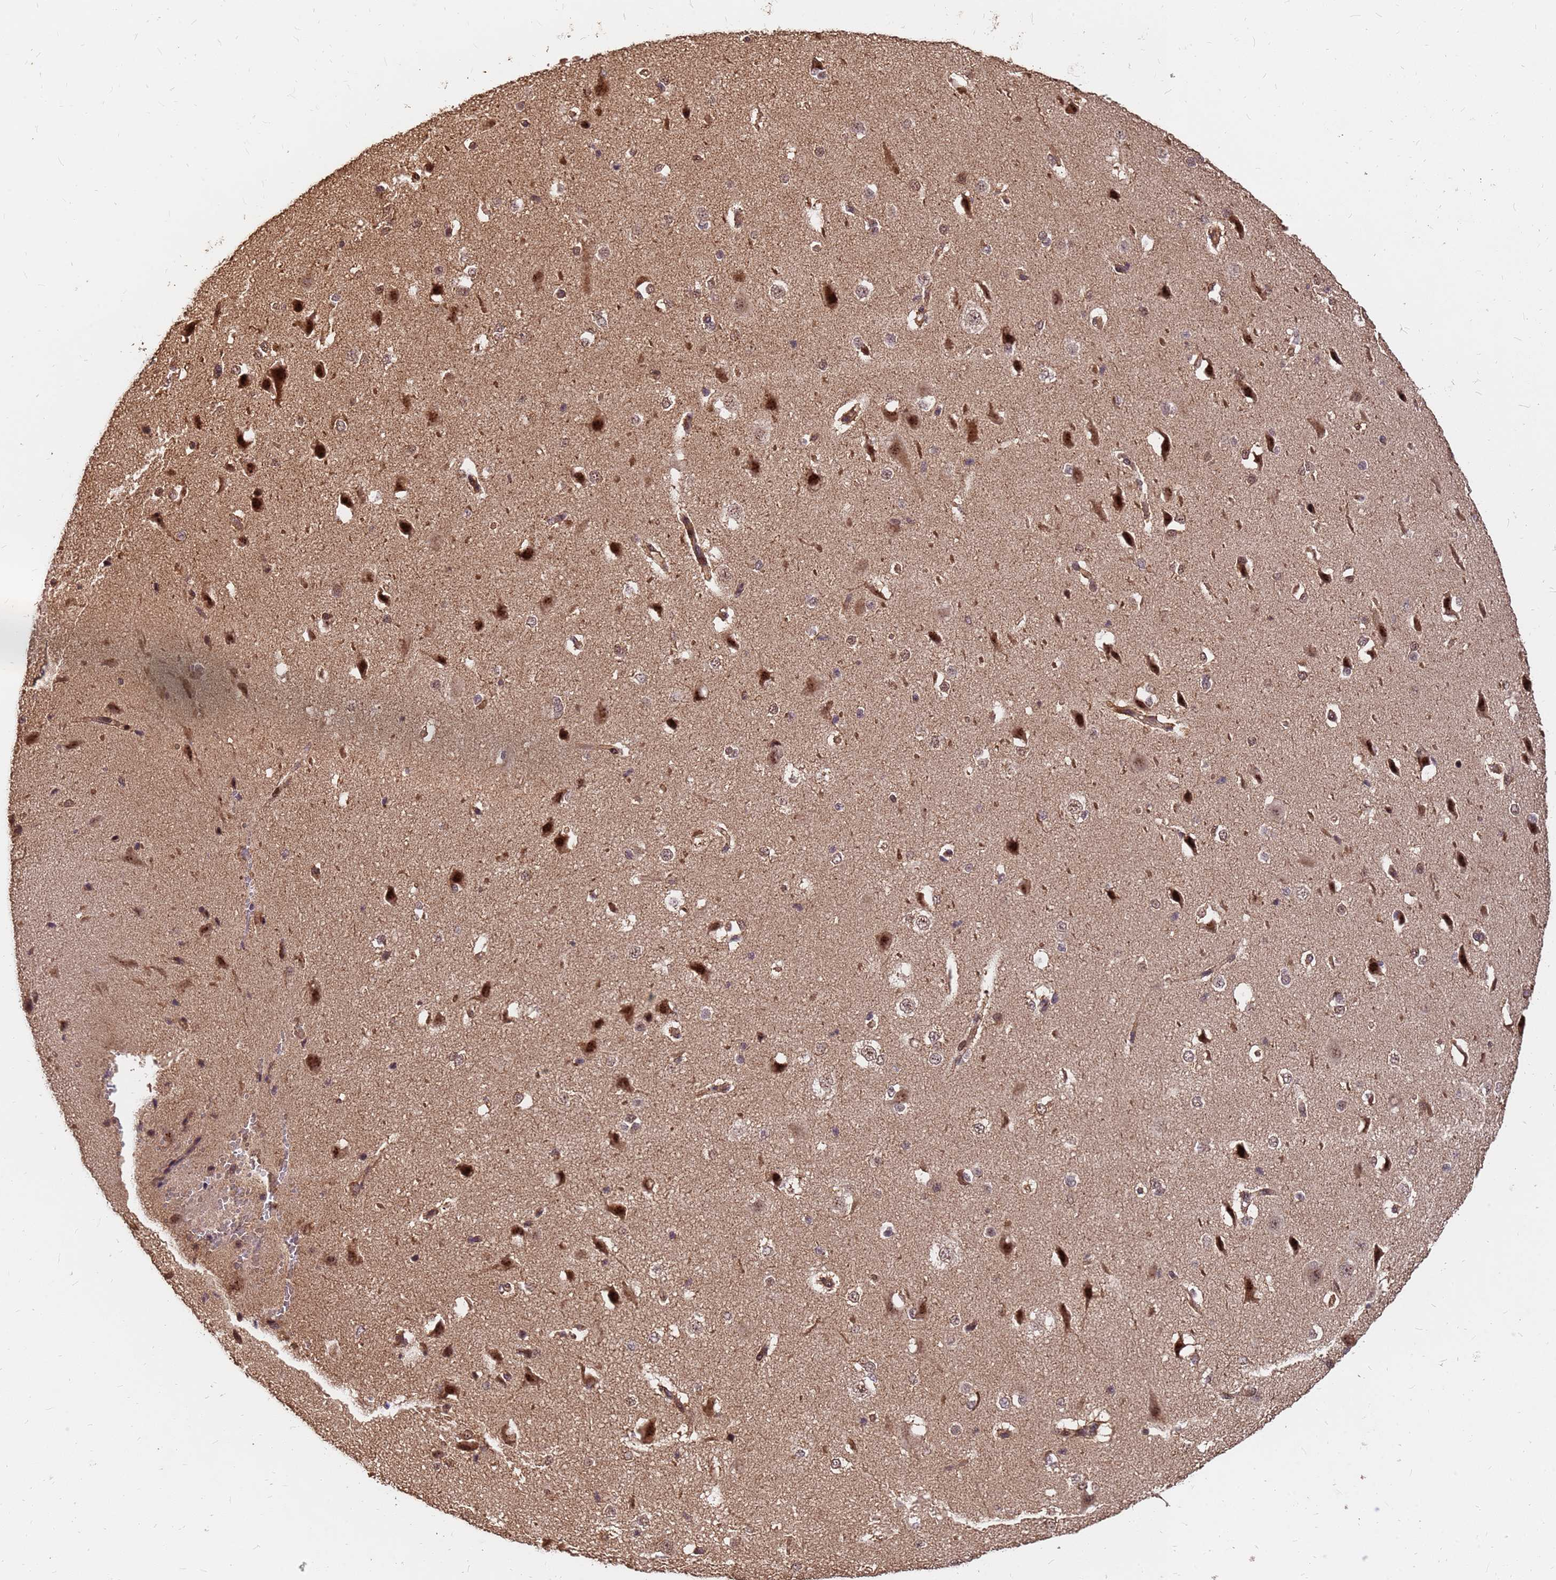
{"staining": {"intensity": "moderate", "quantity": ">75%", "location": "cytoplasmic/membranous,nuclear"}, "tissue": "cerebral cortex", "cell_type": "Endothelial cells", "image_type": "normal", "snomed": [{"axis": "morphology", "description": "Normal tissue, NOS"}, {"axis": "morphology", "description": "Developmental malformation"}, {"axis": "topography", "description": "Cerebral cortex"}], "caption": "Immunohistochemical staining of benign cerebral cortex shows >75% levels of moderate cytoplasmic/membranous,nuclear protein expression in approximately >75% of endothelial cells. (Stains: DAB (3,3'-diaminobenzidine) in brown, nuclei in blue, Microscopy: brightfield microscopy at high magnification).", "gene": "GPATCH8", "patient": {"sex": "female", "age": 30}}